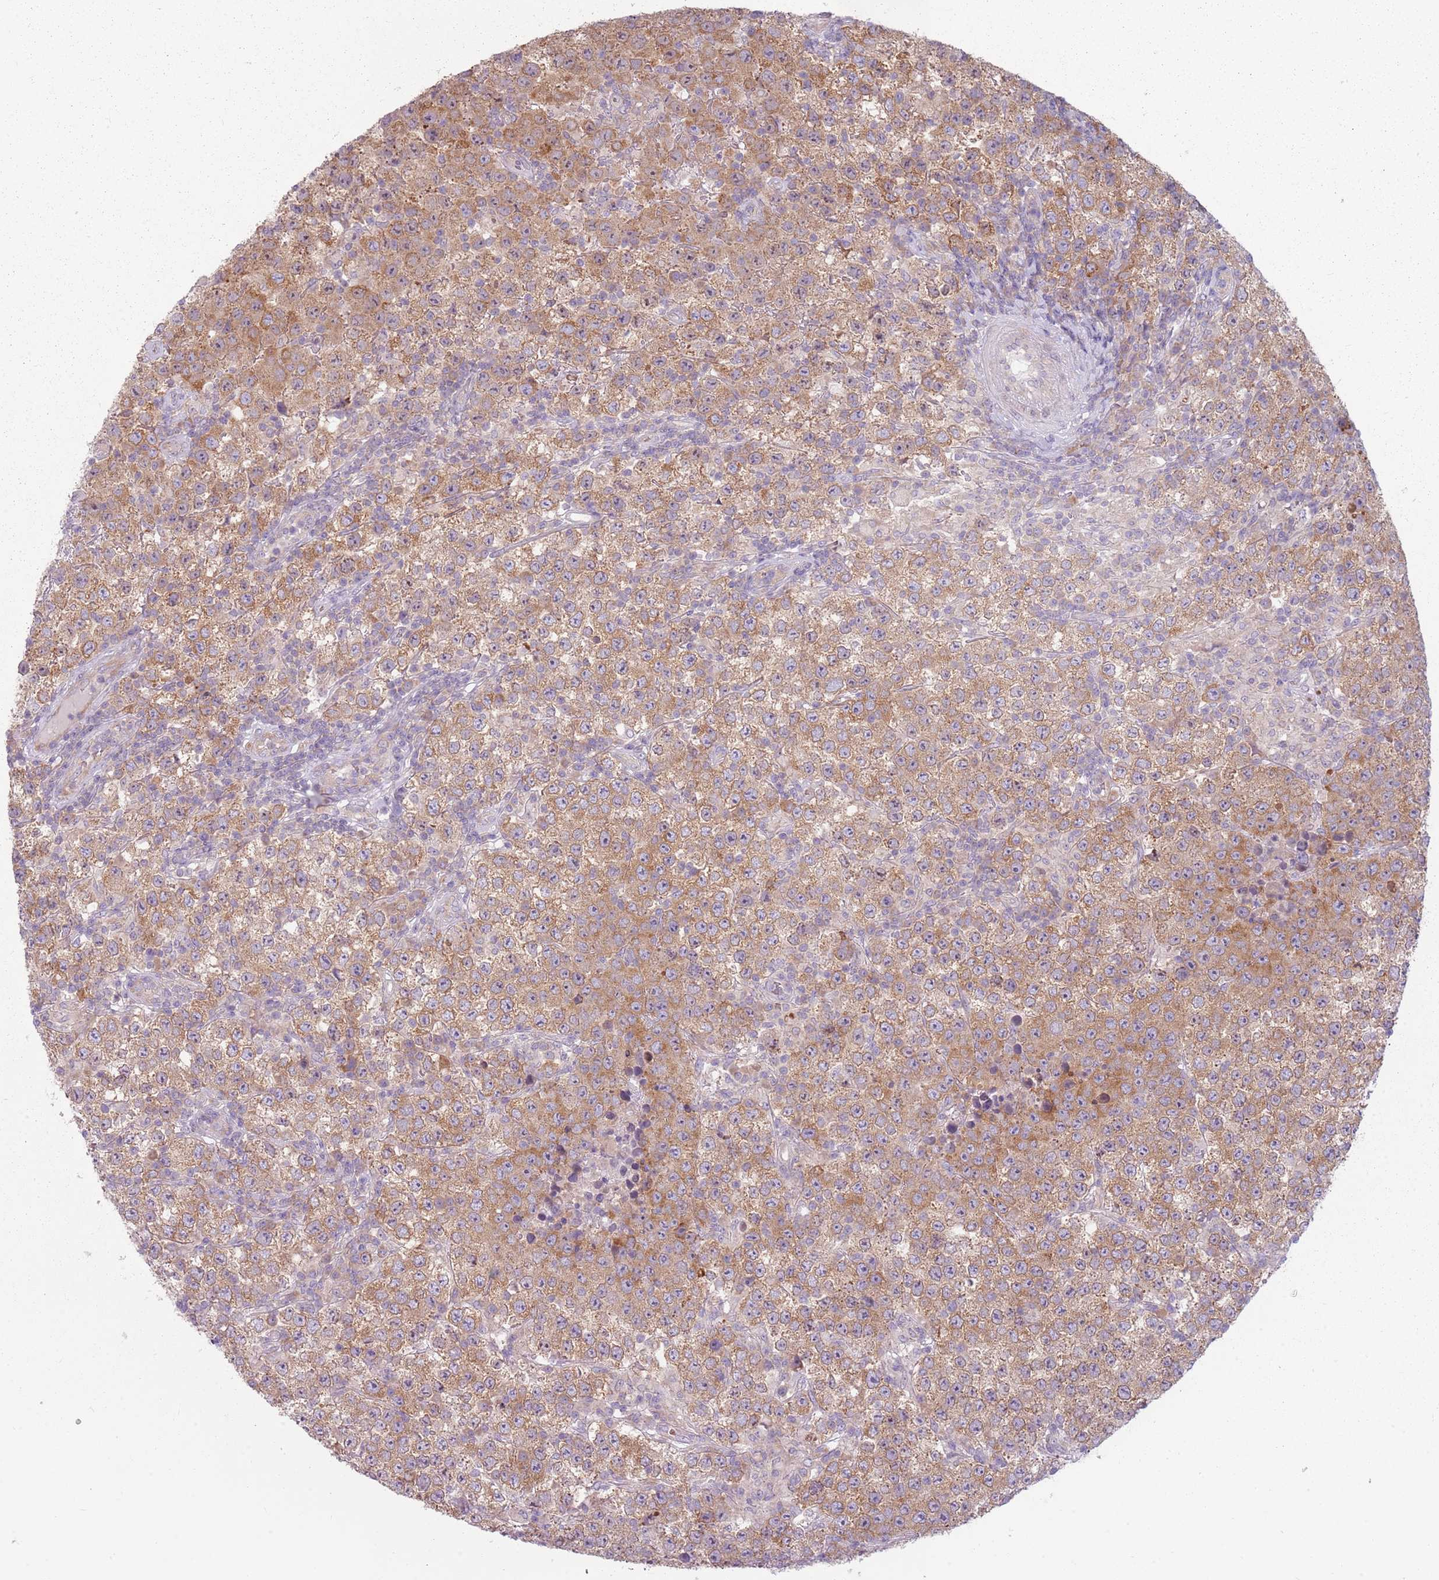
{"staining": {"intensity": "moderate", "quantity": ">75%", "location": "cytoplasmic/membranous"}, "tissue": "testis cancer", "cell_type": "Tumor cells", "image_type": "cancer", "snomed": [{"axis": "morphology", "description": "Seminoma, NOS"}, {"axis": "morphology", "description": "Carcinoma, Embryonal, NOS"}, {"axis": "topography", "description": "Testis"}], "caption": "Immunohistochemistry (IHC) (DAB (3,3'-diaminobenzidine)) staining of human embryonal carcinoma (testis) reveals moderate cytoplasmic/membranous protein positivity in about >75% of tumor cells.", "gene": "HSPA14", "patient": {"sex": "male", "age": 41}}